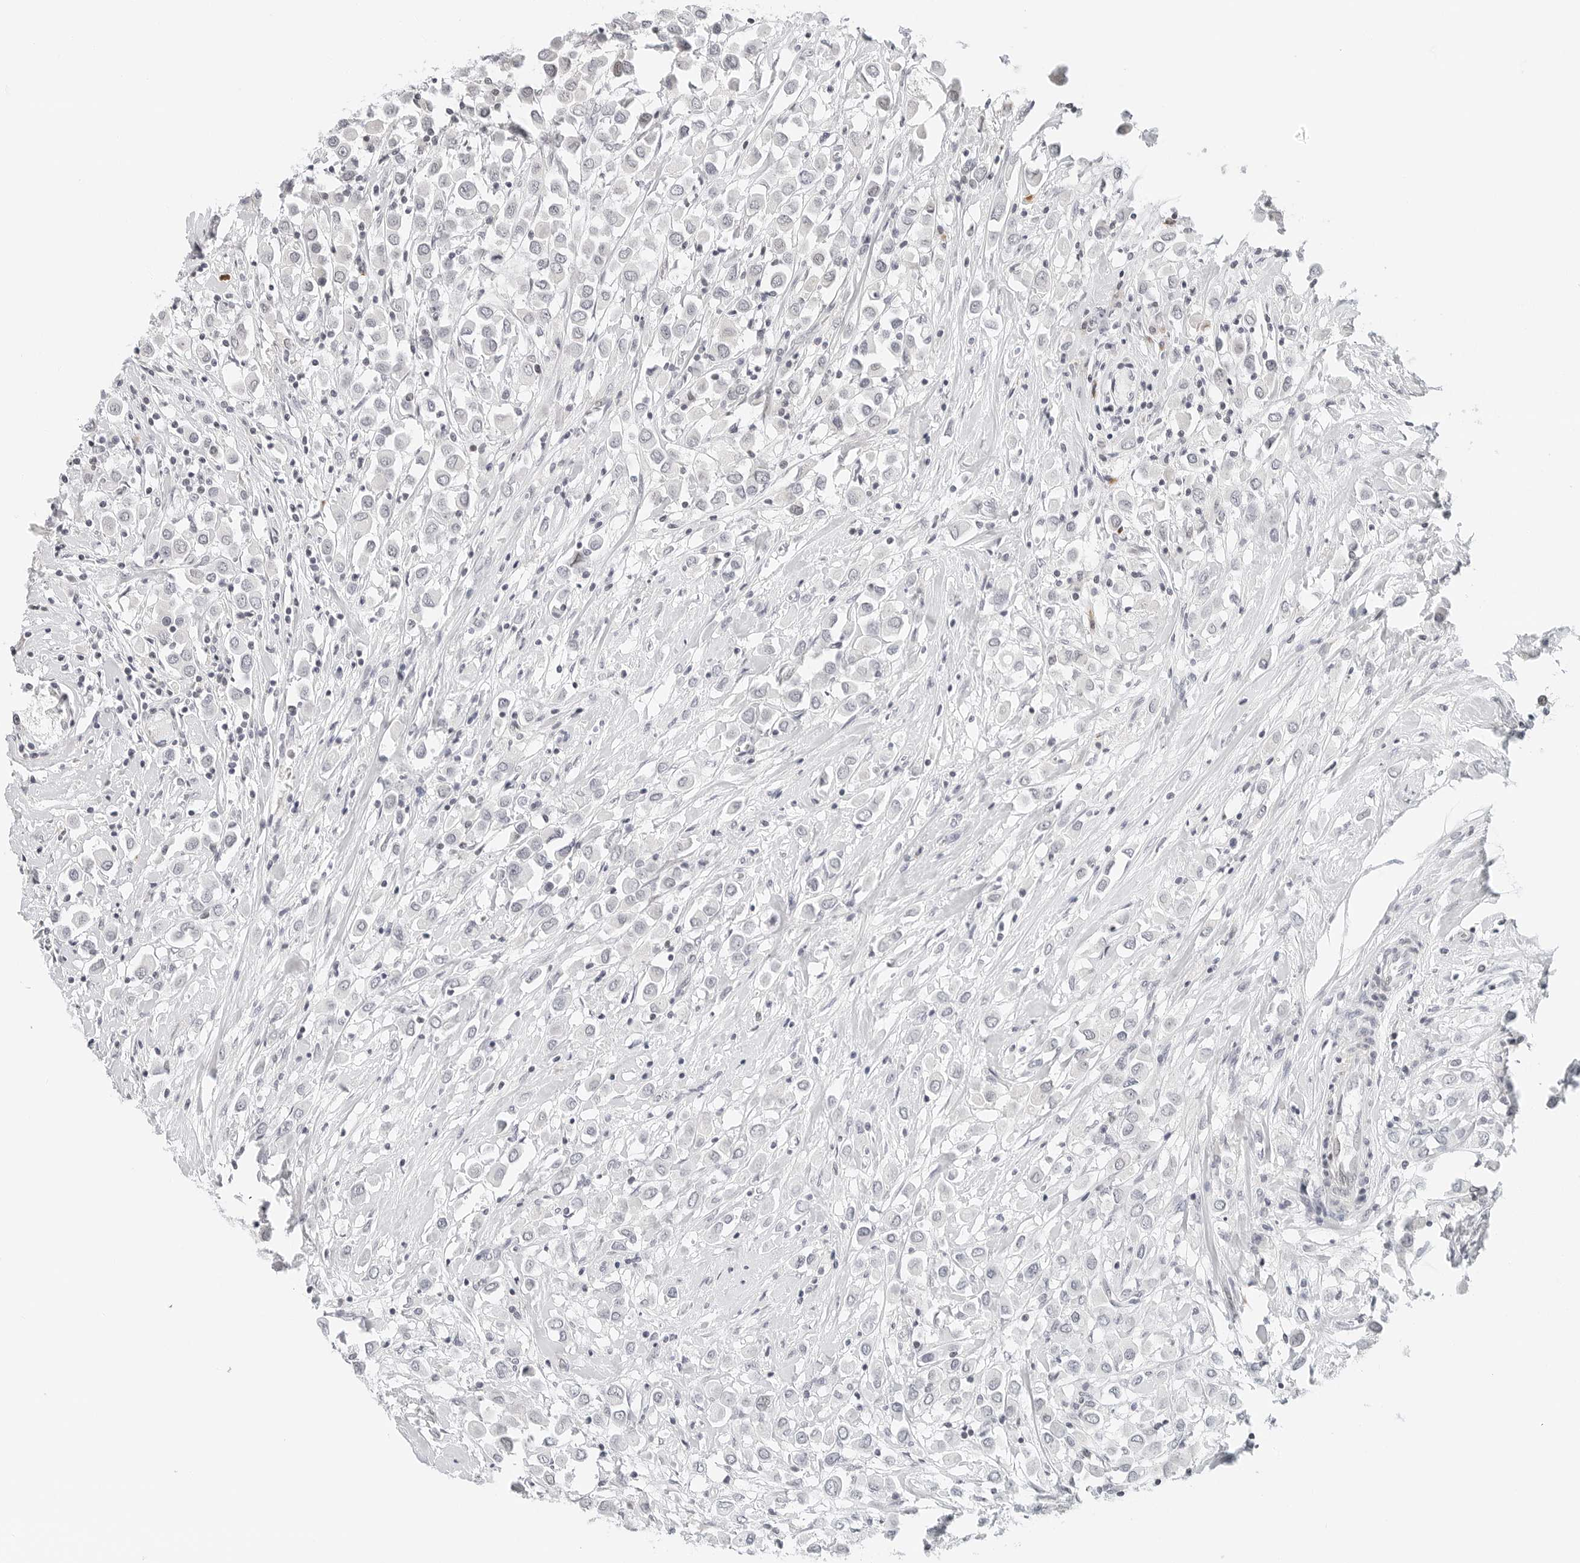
{"staining": {"intensity": "negative", "quantity": "none", "location": "none"}, "tissue": "breast cancer", "cell_type": "Tumor cells", "image_type": "cancer", "snomed": [{"axis": "morphology", "description": "Duct carcinoma"}, {"axis": "topography", "description": "Breast"}], "caption": "This histopathology image is of breast cancer stained with immunohistochemistry (IHC) to label a protein in brown with the nuclei are counter-stained blue. There is no staining in tumor cells.", "gene": "PARP10", "patient": {"sex": "female", "age": 61}}